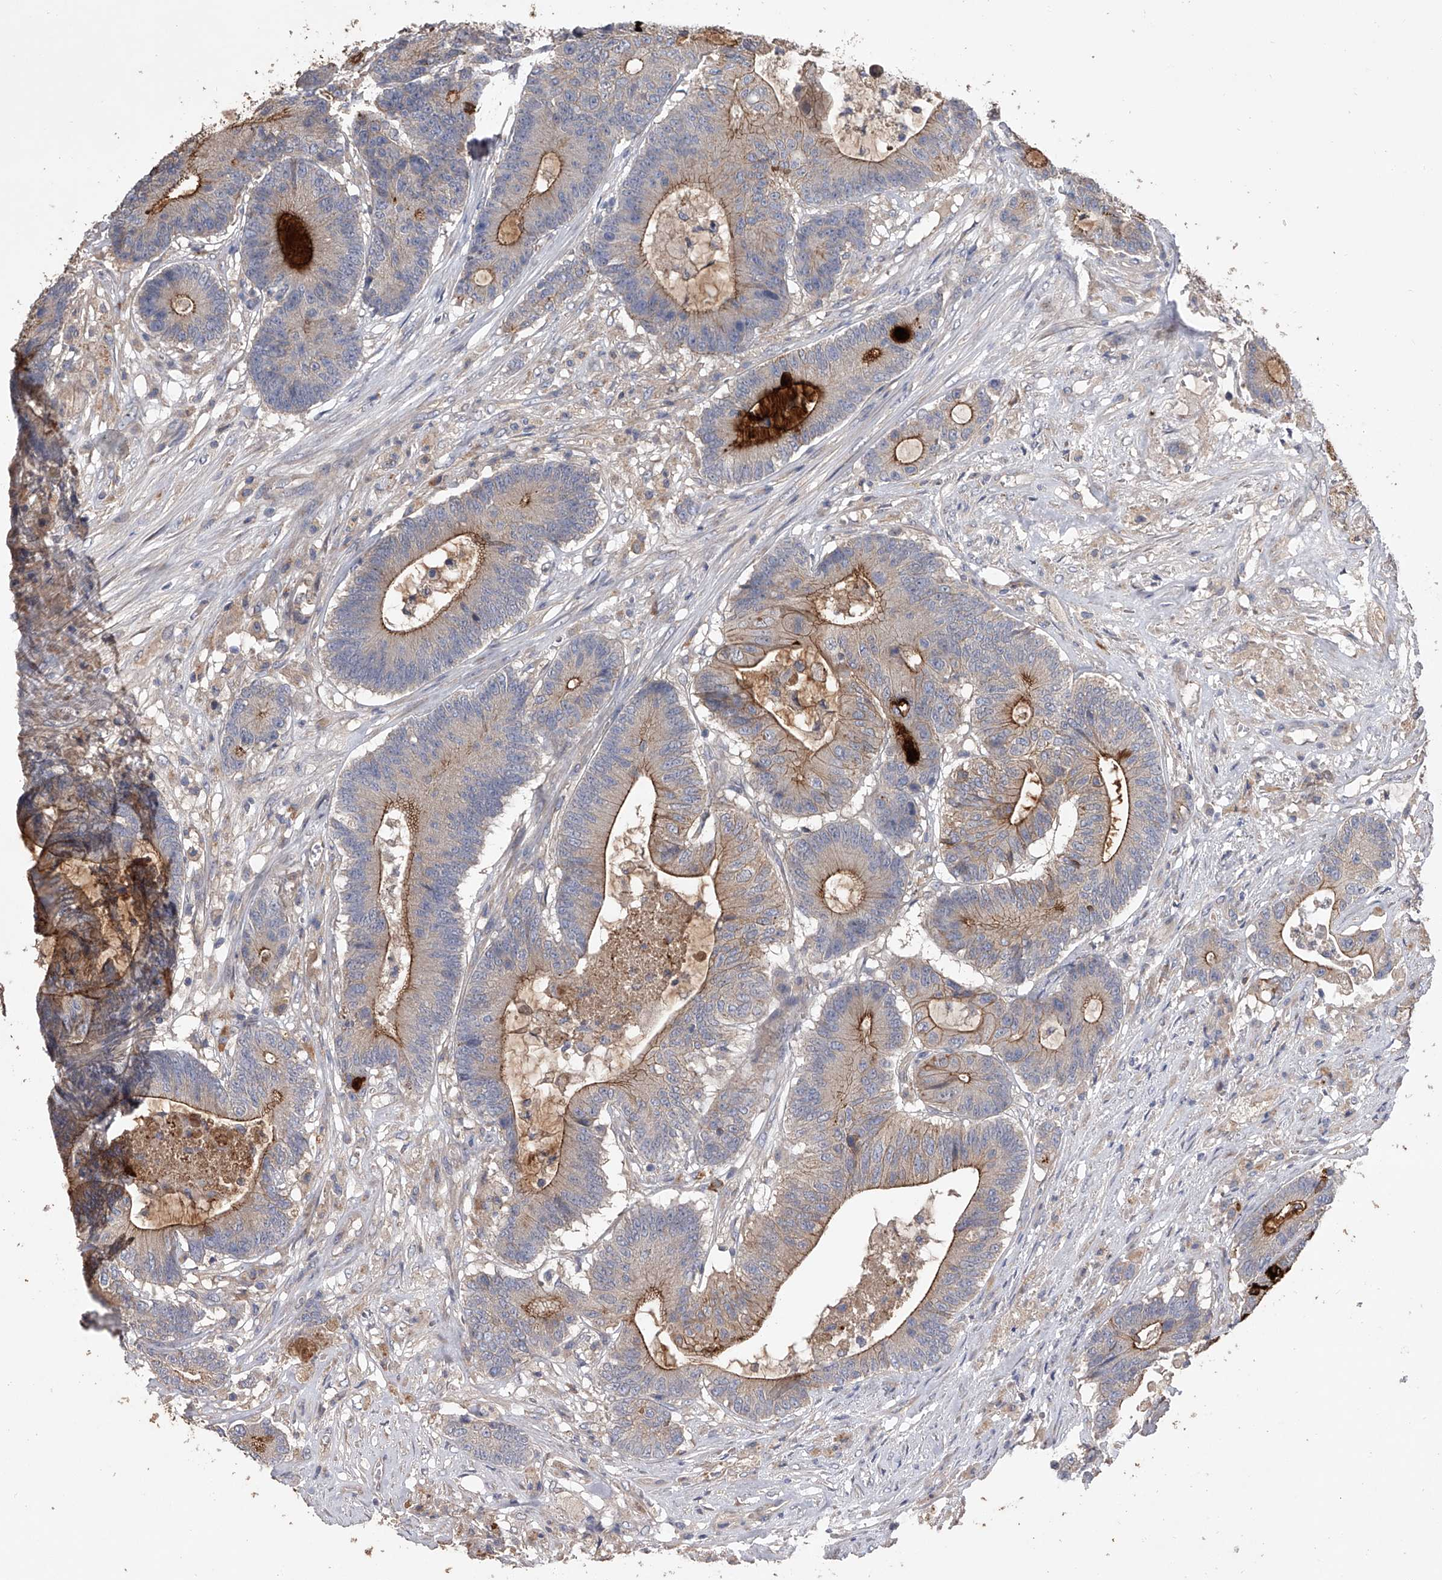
{"staining": {"intensity": "moderate", "quantity": "25%-75%", "location": "cytoplasmic/membranous"}, "tissue": "colorectal cancer", "cell_type": "Tumor cells", "image_type": "cancer", "snomed": [{"axis": "morphology", "description": "Adenocarcinoma, NOS"}, {"axis": "topography", "description": "Colon"}], "caption": "Immunohistochemistry (DAB) staining of adenocarcinoma (colorectal) demonstrates moderate cytoplasmic/membranous protein staining in about 25%-75% of tumor cells.", "gene": "ZNF343", "patient": {"sex": "female", "age": 84}}